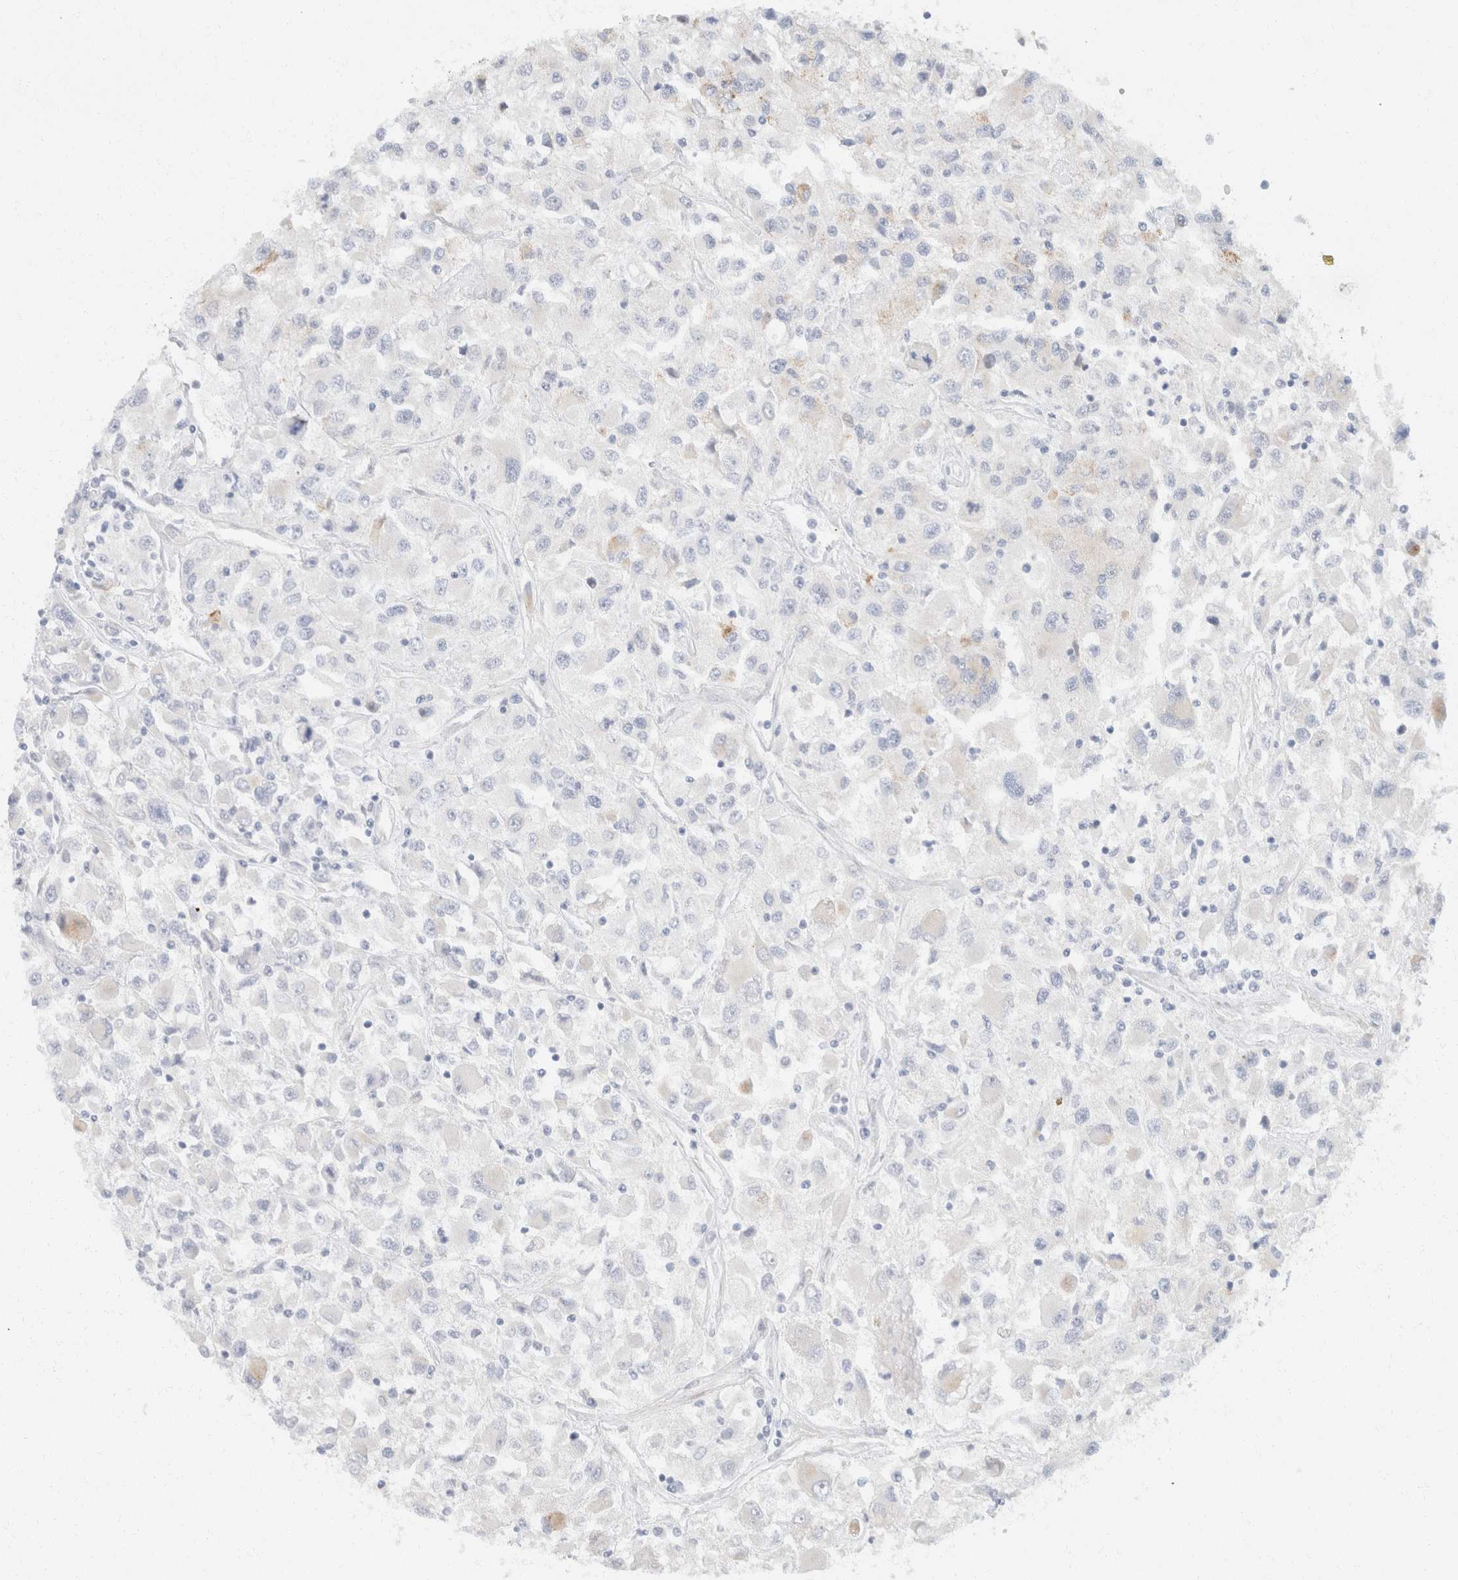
{"staining": {"intensity": "negative", "quantity": "none", "location": "none"}, "tissue": "renal cancer", "cell_type": "Tumor cells", "image_type": "cancer", "snomed": [{"axis": "morphology", "description": "Adenocarcinoma, NOS"}, {"axis": "topography", "description": "Kidney"}], "caption": "A micrograph of human renal cancer (adenocarcinoma) is negative for staining in tumor cells.", "gene": "KRT20", "patient": {"sex": "female", "age": 52}}